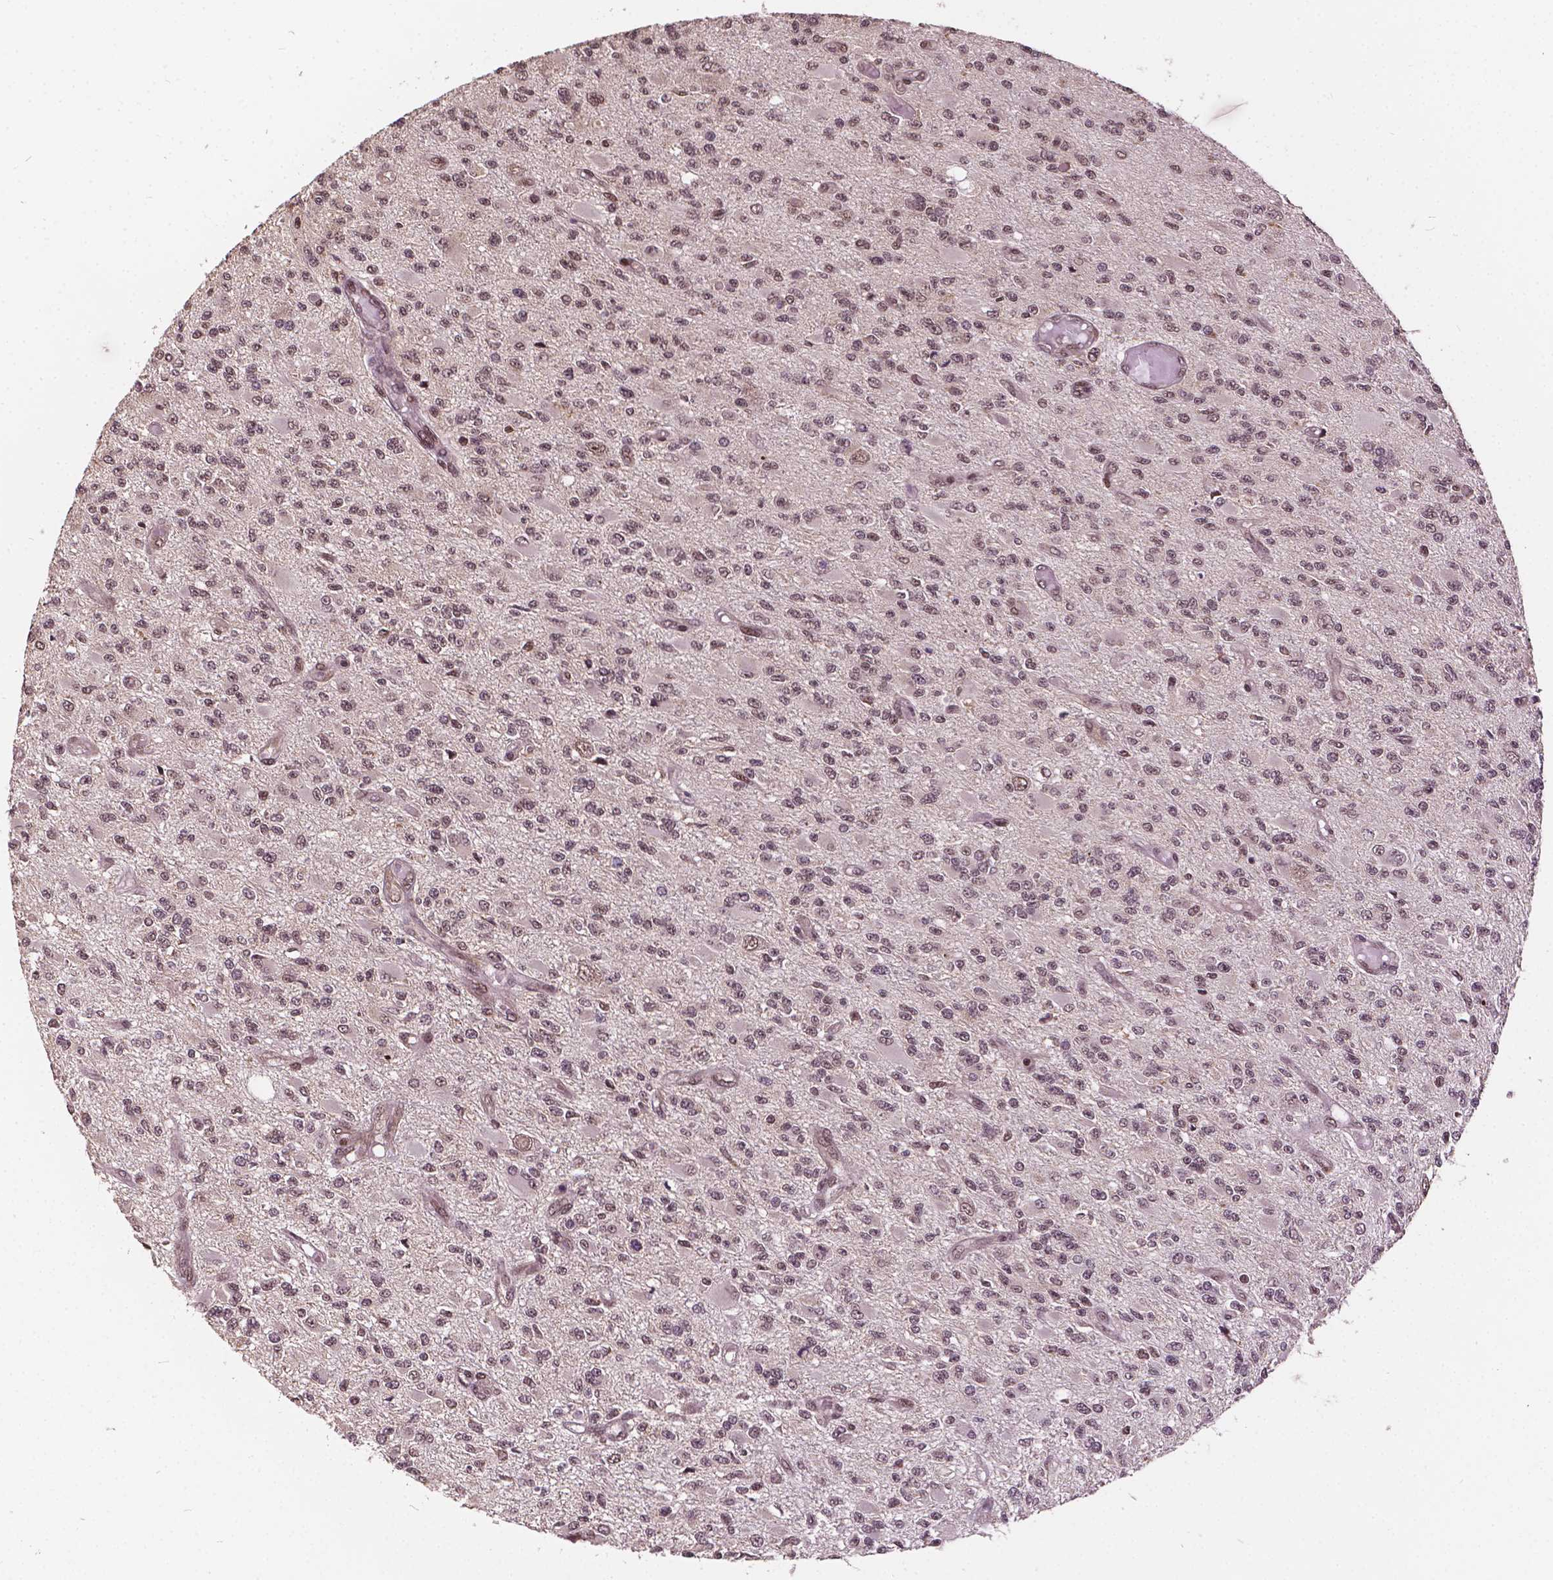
{"staining": {"intensity": "weak", "quantity": ">75%", "location": "nuclear"}, "tissue": "glioma", "cell_type": "Tumor cells", "image_type": "cancer", "snomed": [{"axis": "morphology", "description": "Glioma, malignant, High grade"}, {"axis": "topography", "description": "Brain"}], "caption": "A high-resolution image shows IHC staining of glioma, which displays weak nuclear staining in about >75% of tumor cells.", "gene": "GPS2", "patient": {"sex": "female", "age": 63}}